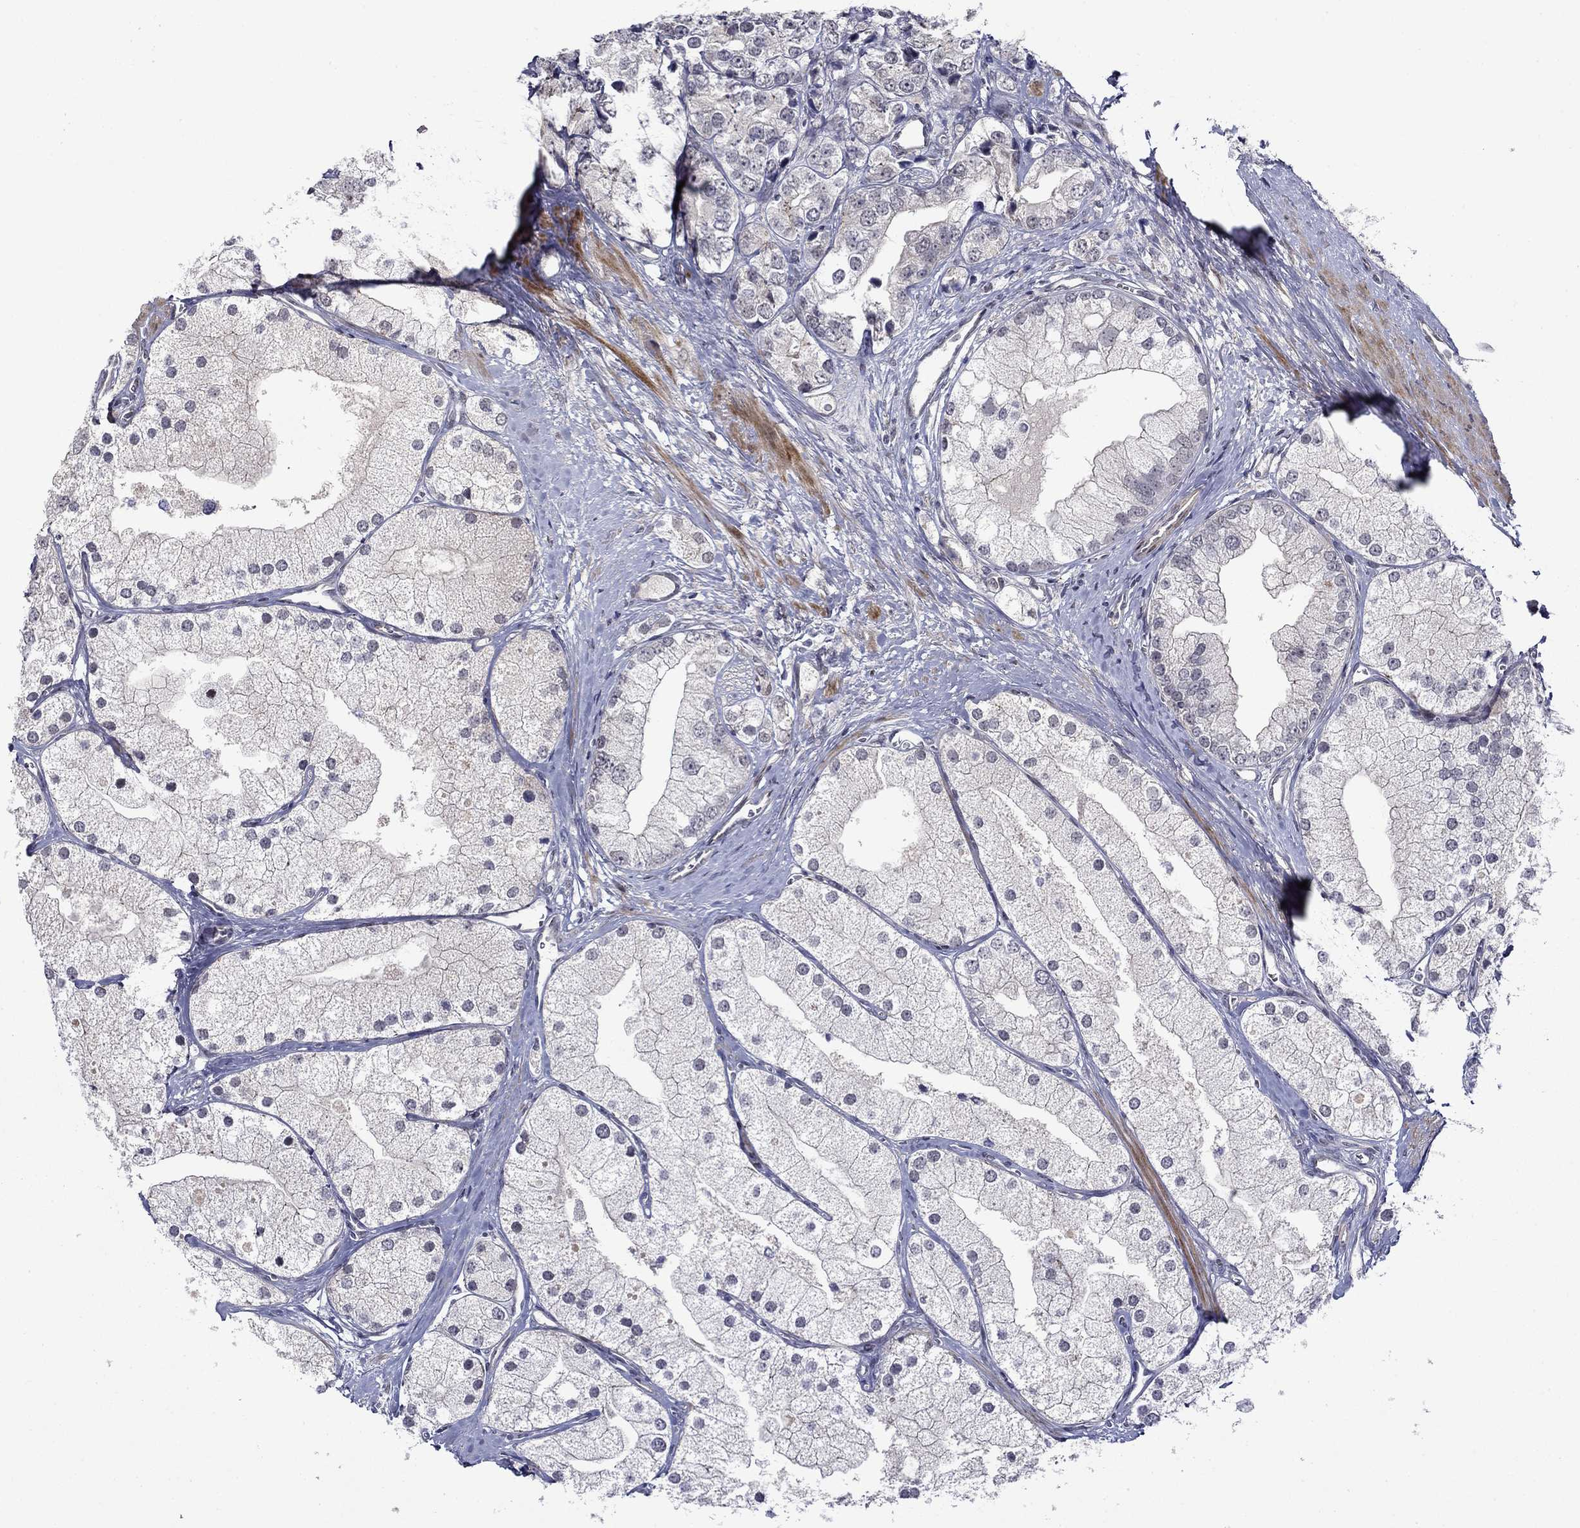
{"staining": {"intensity": "negative", "quantity": "none", "location": "none"}, "tissue": "prostate cancer", "cell_type": "Tumor cells", "image_type": "cancer", "snomed": [{"axis": "morphology", "description": "Adenocarcinoma, NOS"}, {"axis": "topography", "description": "Prostate and seminal vesicle, NOS"}, {"axis": "topography", "description": "Prostate"}], "caption": "Human prostate cancer (adenocarcinoma) stained for a protein using IHC displays no positivity in tumor cells.", "gene": "B3GAT1", "patient": {"sex": "male", "age": 79}}